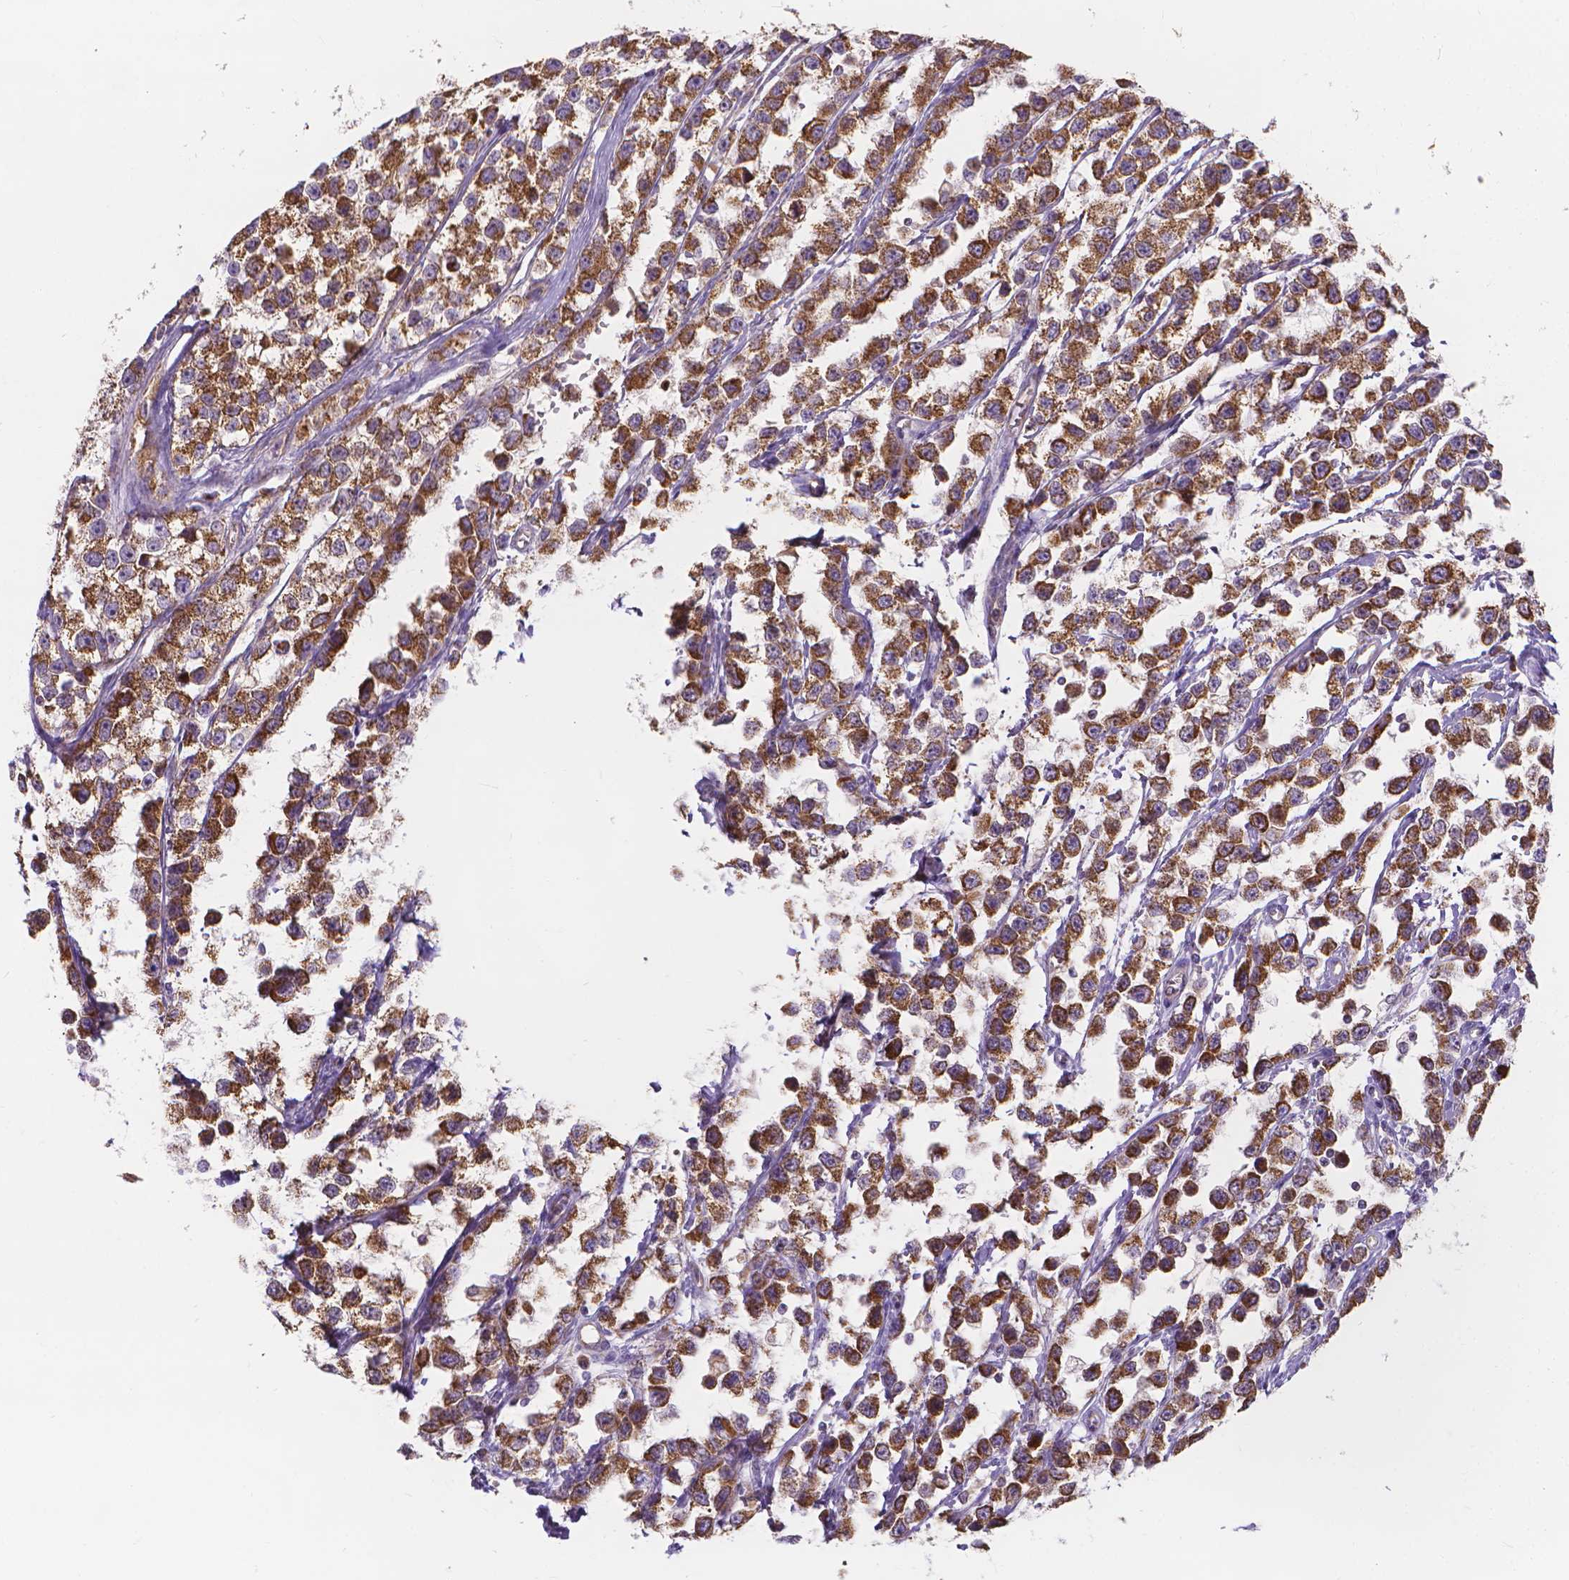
{"staining": {"intensity": "strong", "quantity": "25%-75%", "location": "cytoplasmic/membranous"}, "tissue": "testis cancer", "cell_type": "Tumor cells", "image_type": "cancer", "snomed": [{"axis": "morphology", "description": "Seminoma, NOS"}, {"axis": "topography", "description": "Testis"}], "caption": "Immunohistochemical staining of seminoma (testis) demonstrates high levels of strong cytoplasmic/membranous expression in about 25%-75% of tumor cells.", "gene": "SNCAIP", "patient": {"sex": "male", "age": 34}}